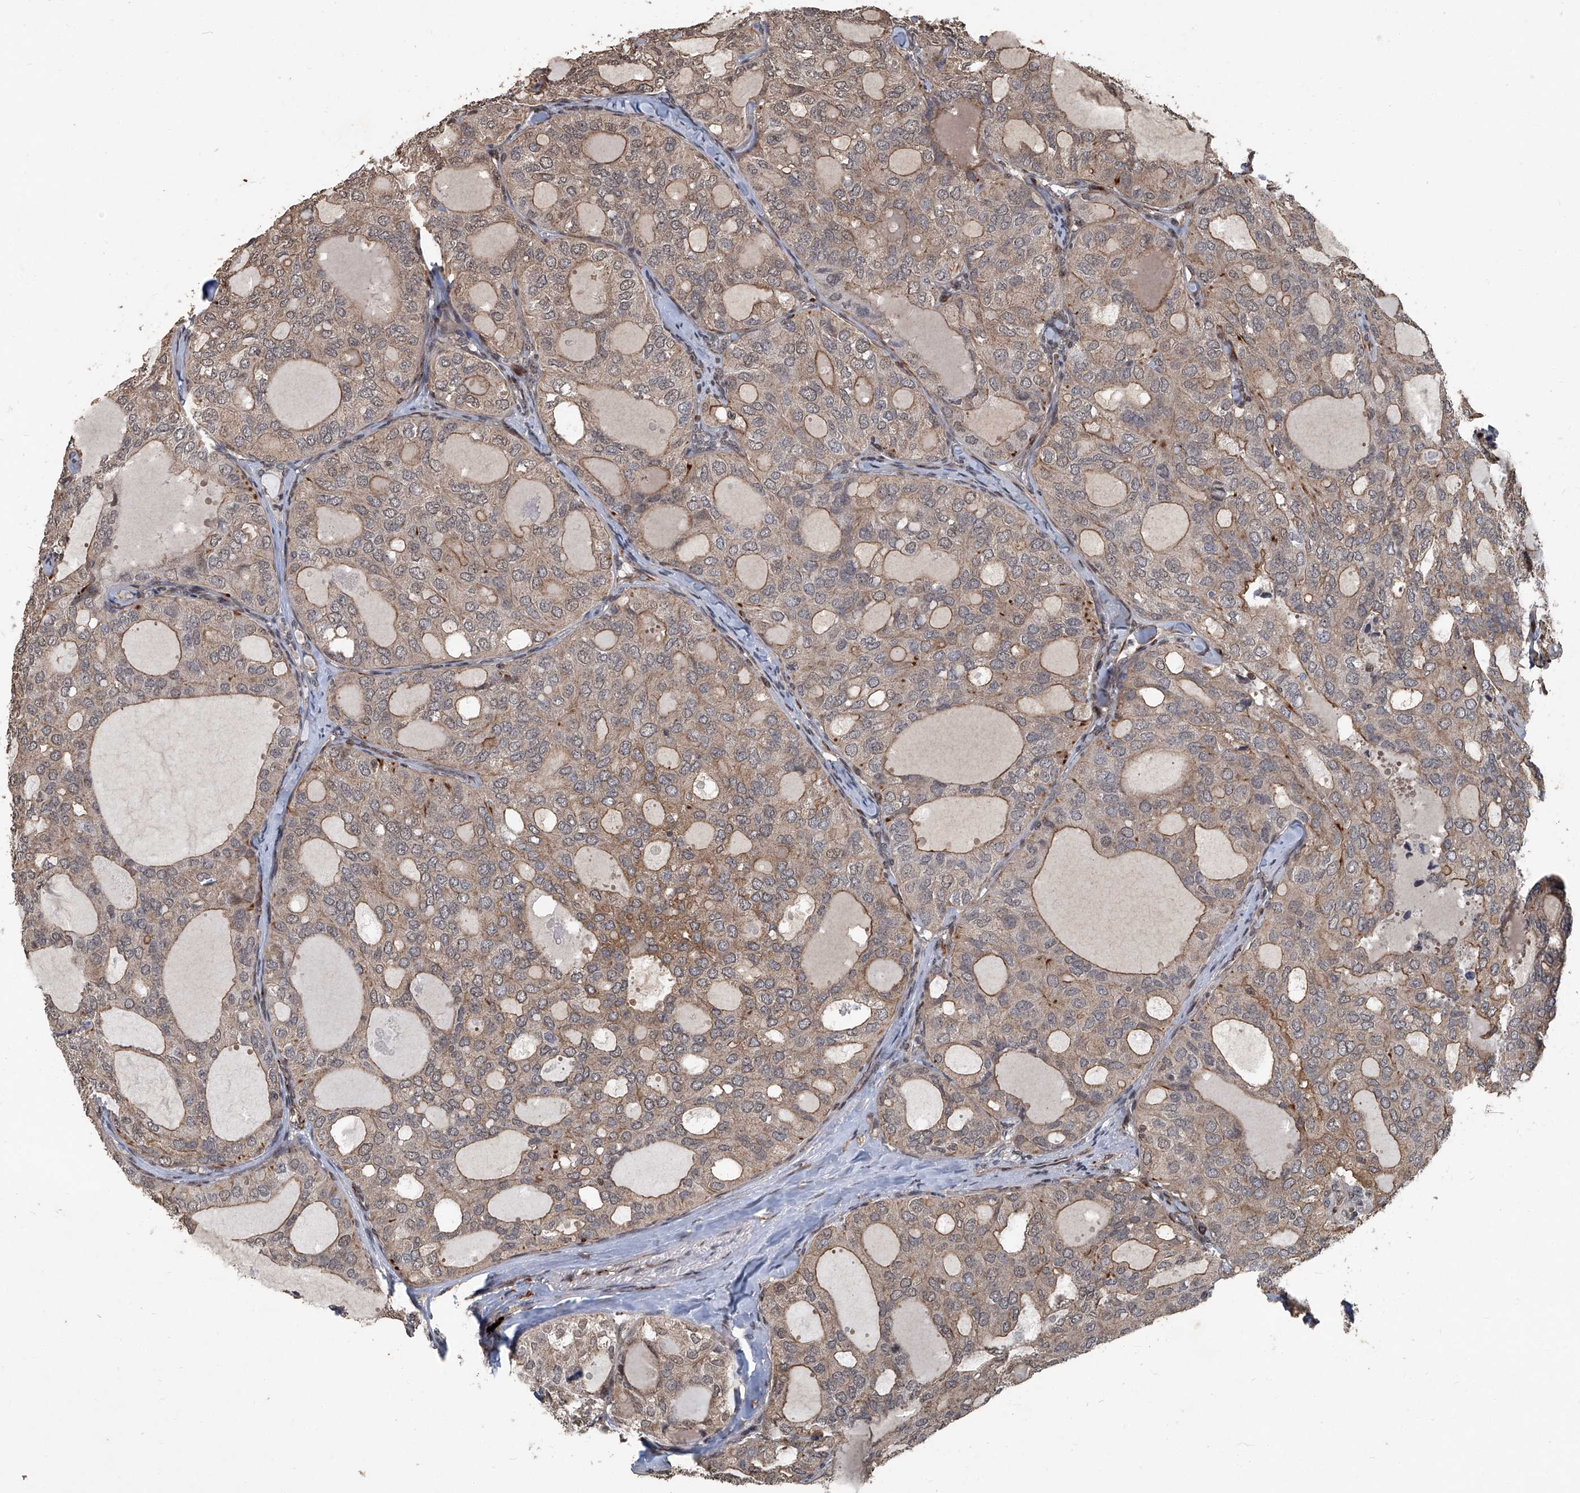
{"staining": {"intensity": "weak", "quantity": ">75%", "location": "cytoplasmic/membranous"}, "tissue": "thyroid cancer", "cell_type": "Tumor cells", "image_type": "cancer", "snomed": [{"axis": "morphology", "description": "Follicular adenoma carcinoma, NOS"}, {"axis": "topography", "description": "Thyroid gland"}], "caption": "Thyroid follicular adenoma carcinoma stained with a brown dye exhibits weak cytoplasmic/membranous positive staining in about >75% of tumor cells.", "gene": "GPR132", "patient": {"sex": "male", "age": 75}}